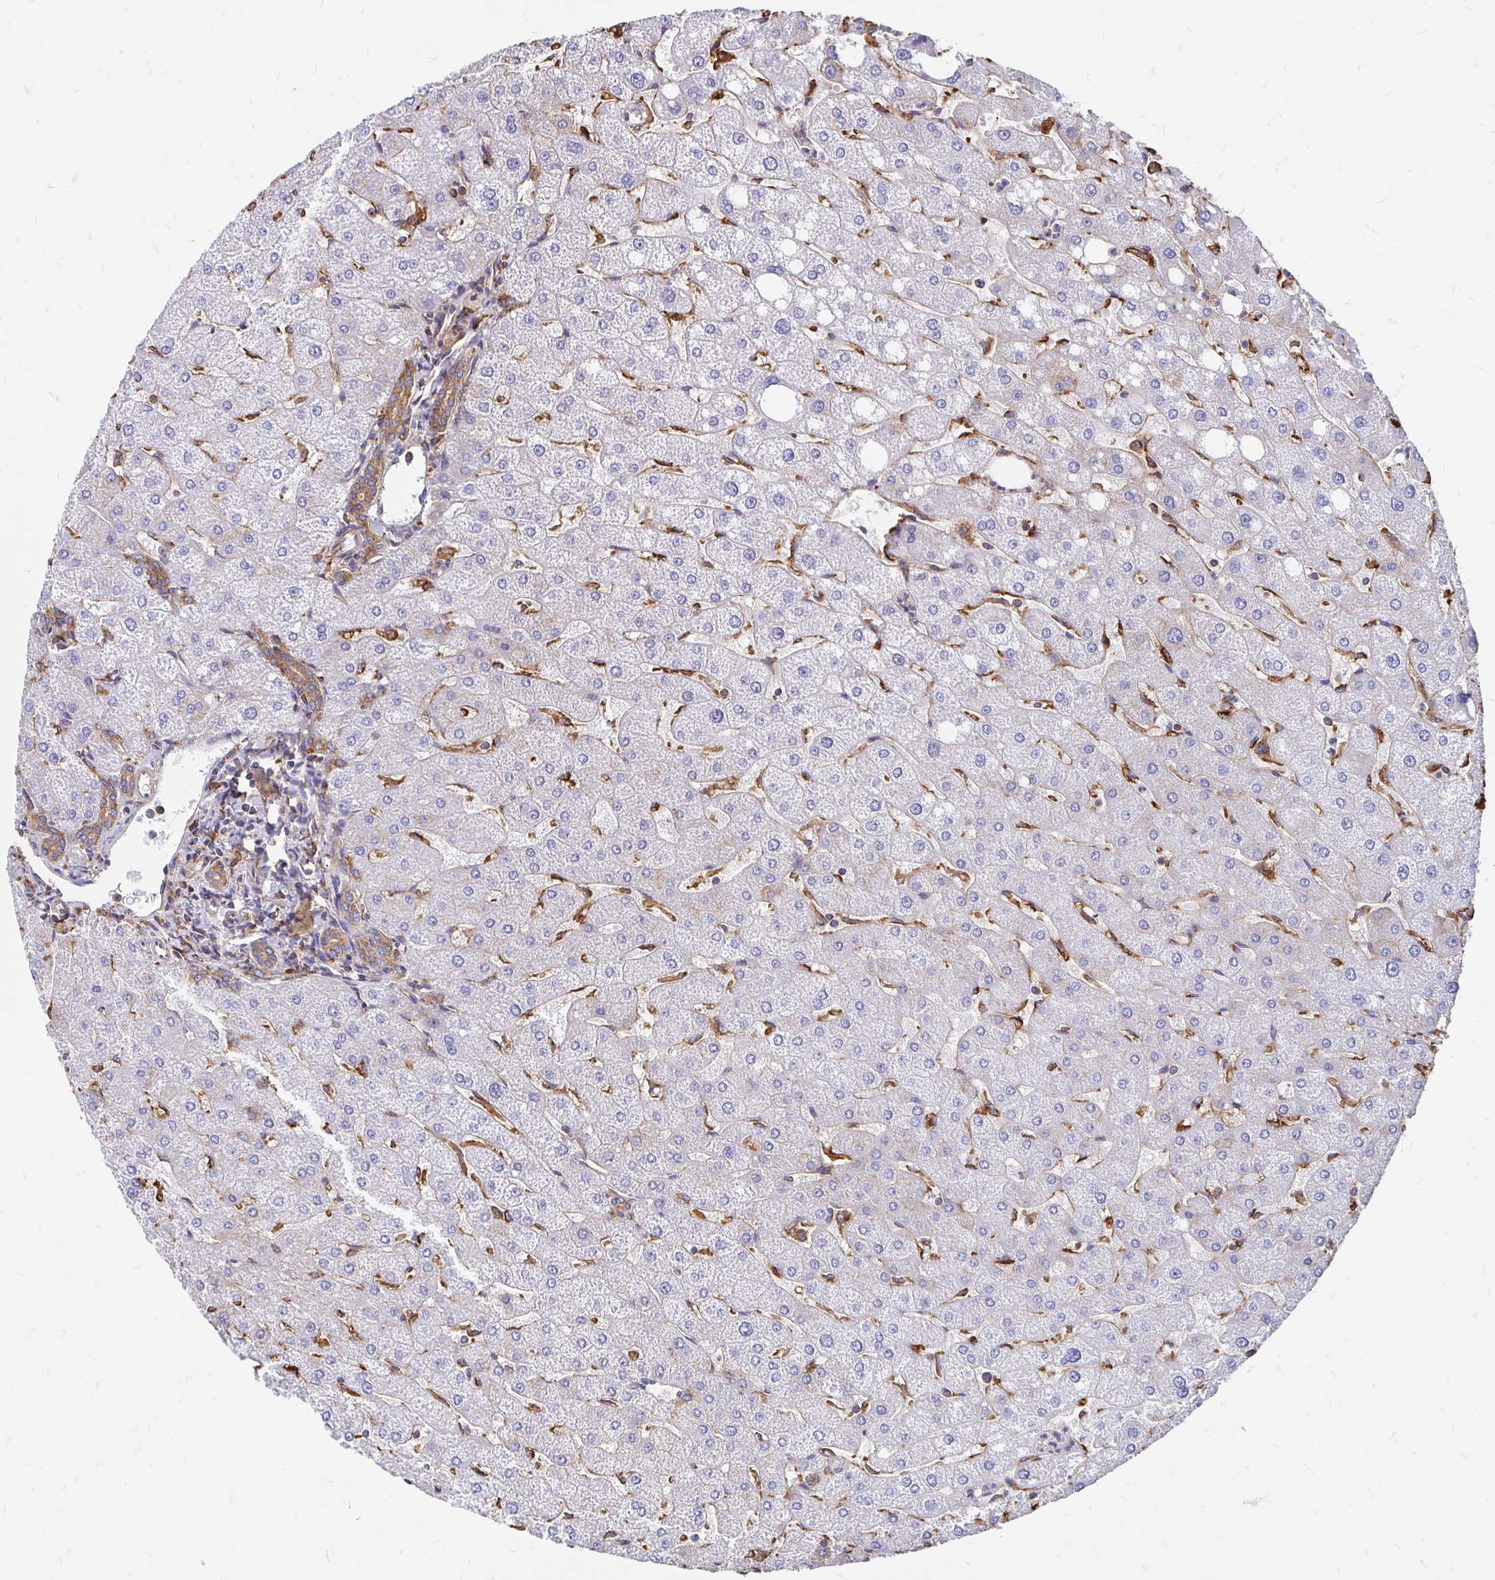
{"staining": {"intensity": "moderate", "quantity": ">75%", "location": "cytoplasmic/membranous"}, "tissue": "liver", "cell_type": "Cholangiocytes", "image_type": "normal", "snomed": [{"axis": "morphology", "description": "Normal tissue, NOS"}, {"axis": "topography", "description": "Liver"}], "caption": "Immunohistochemical staining of benign human liver displays medium levels of moderate cytoplasmic/membranous expression in approximately >75% of cholangiocytes.", "gene": "CLTC", "patient": {"sex": "male", "age": 67}}